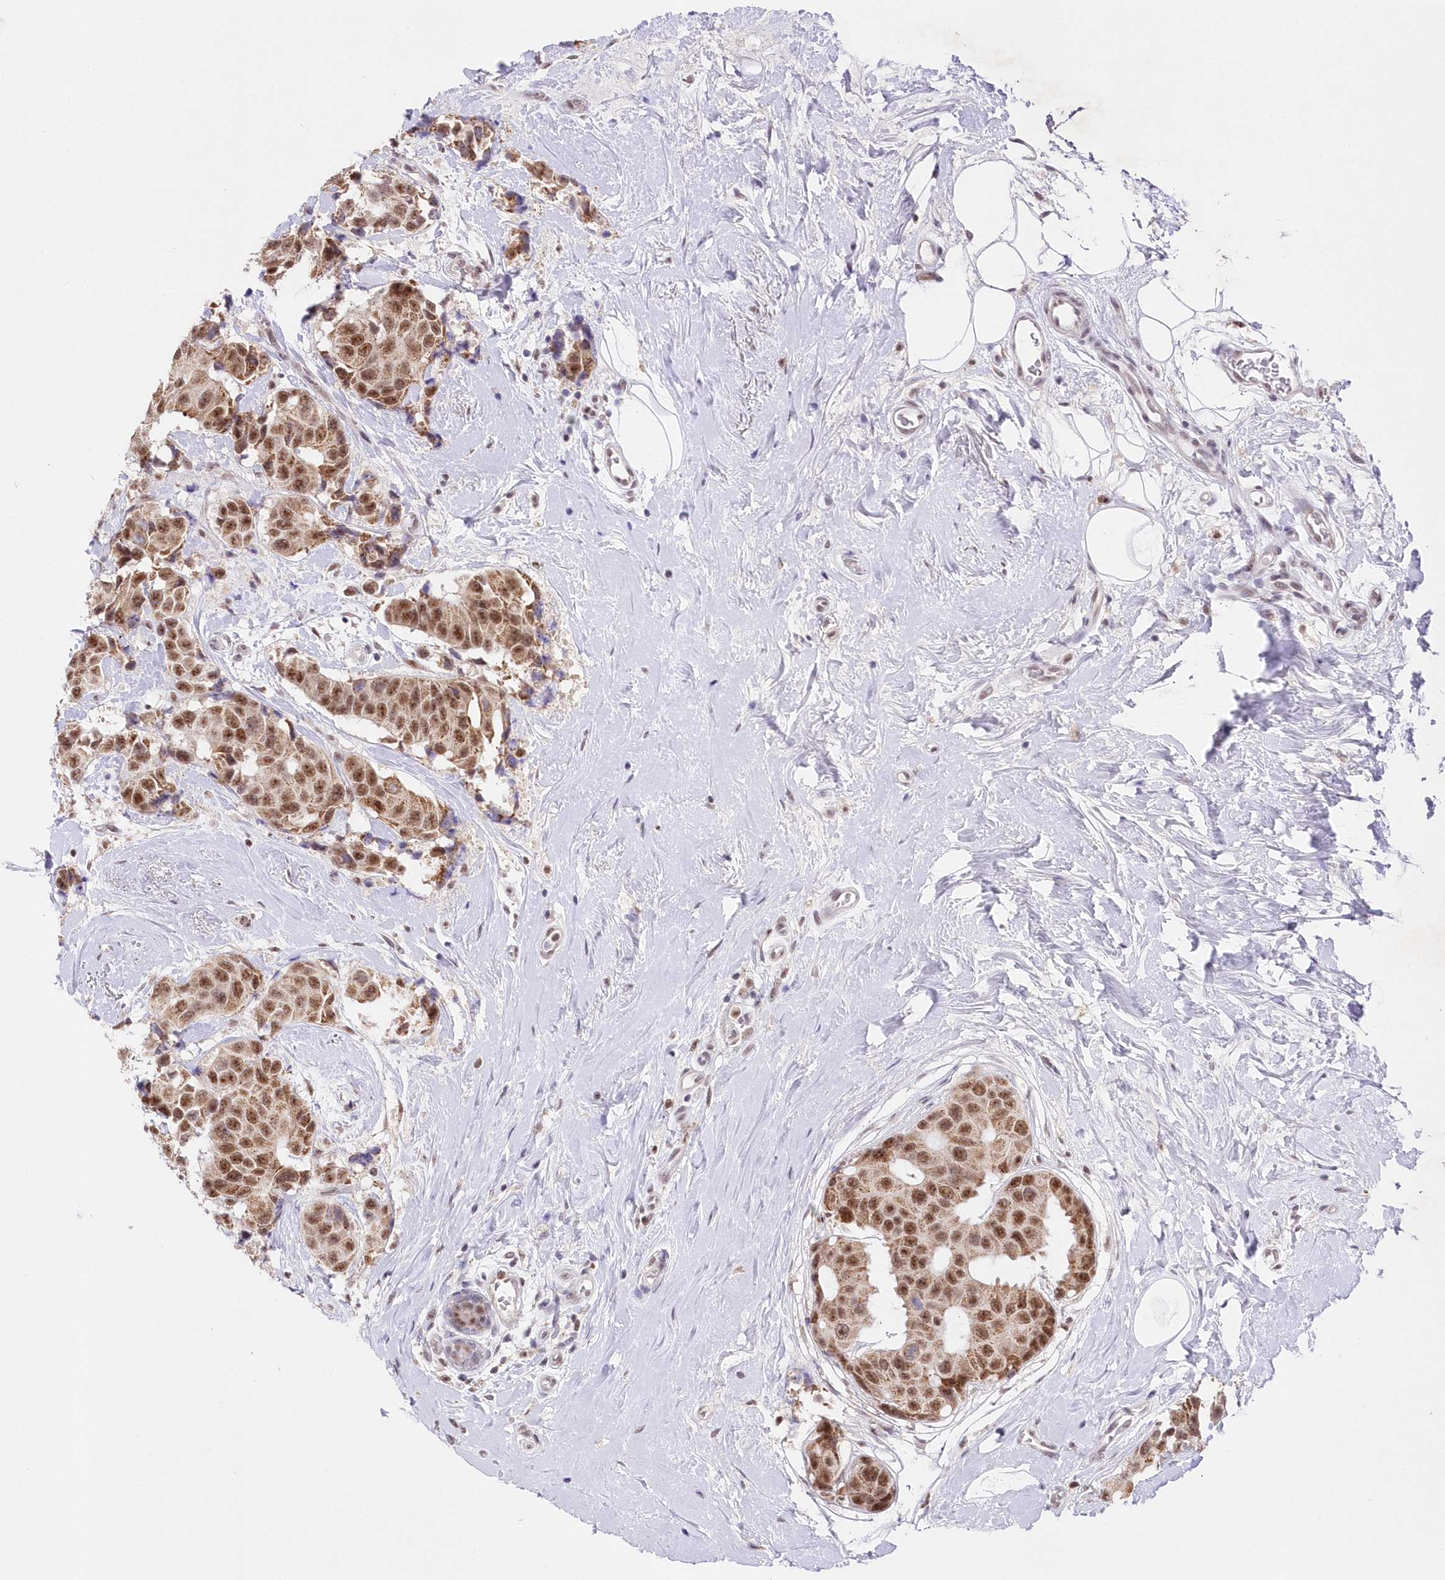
{"staining": {"intensity": "strong", "quantity": ">75%", "location": "nuclear"}, "tissue": "breast cancer", "cell_type": "Tumor cells", "image_type": "cancer", "snomed": [{"axis": "morphology", "description": "Normal tissue, NOS"}, {"axis": "morphology", "description": "Duct carcinoma"}, {"axis": "topography", "description": "Breast"}], "caption": "A micrograph showing strong nuclear staining in approximately >75% of tumor cells in infiltrating ductal carcinoma (breast), as visualized by brown immunohistochemical staining.", "gene": "RBM27", "patient": {"sex": "female", "age": 39}}